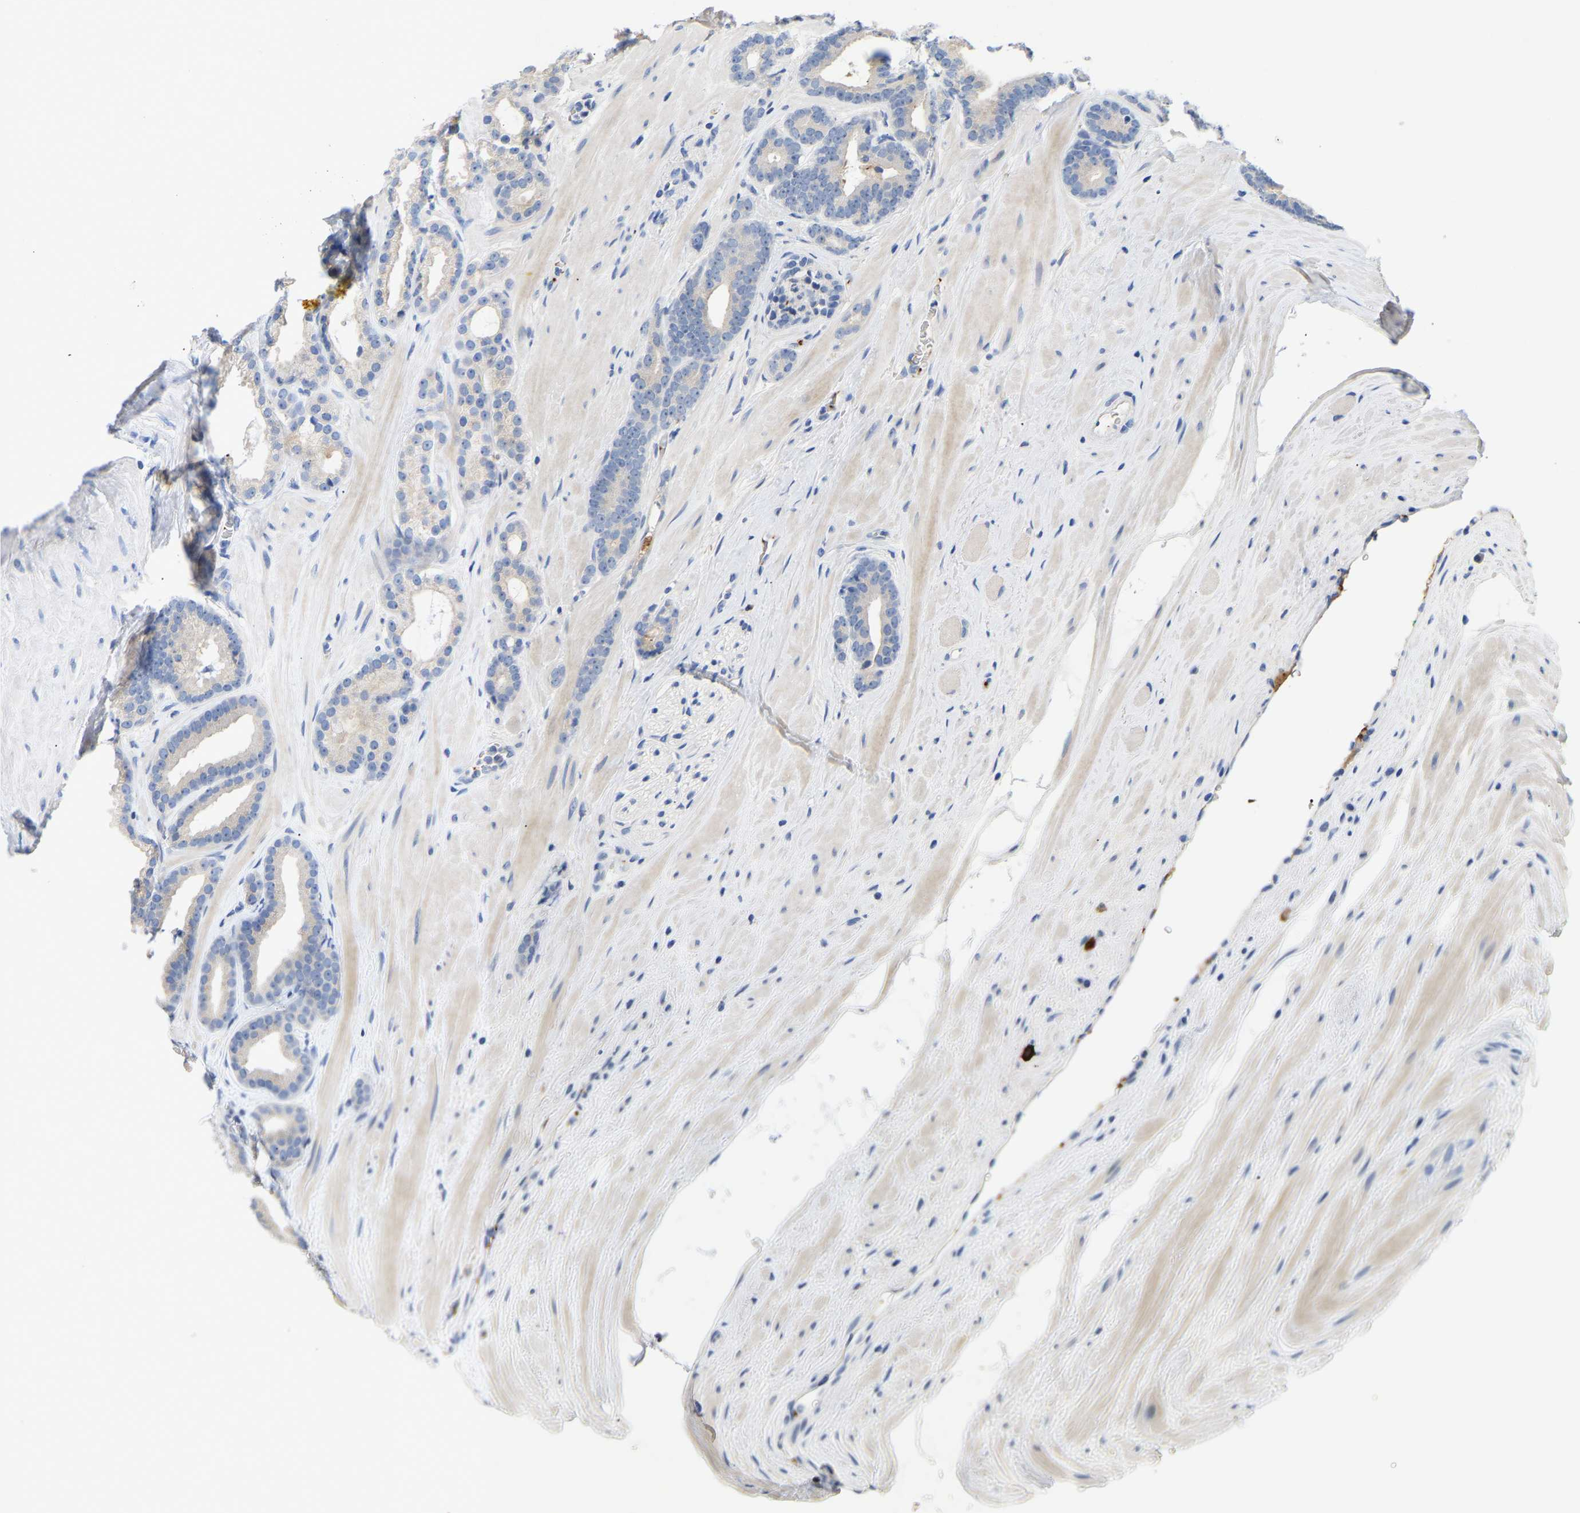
{"staining": {"intensity": "negative", "quantity": "none", "location": "none"}, "tissue": "prostate cancer", "cell_type": "Tumor cells", "image_type": "cancer", "snomed": [{"axis": "morphology", "description": "Adenocarcinoma, High grade"}, {"axis": "topography", "description": "Prostate"}], "caption": "IHC of human prostate cancer exhibits no positivity in tumor cells. The staining was performed using DAB to visualize the protein expression in brown, while the nuclei were stained in blue with hematoxylin (Magnification: 20x).", "gene": "FGF18", "patient": {"sex": "male", "age": 60}}